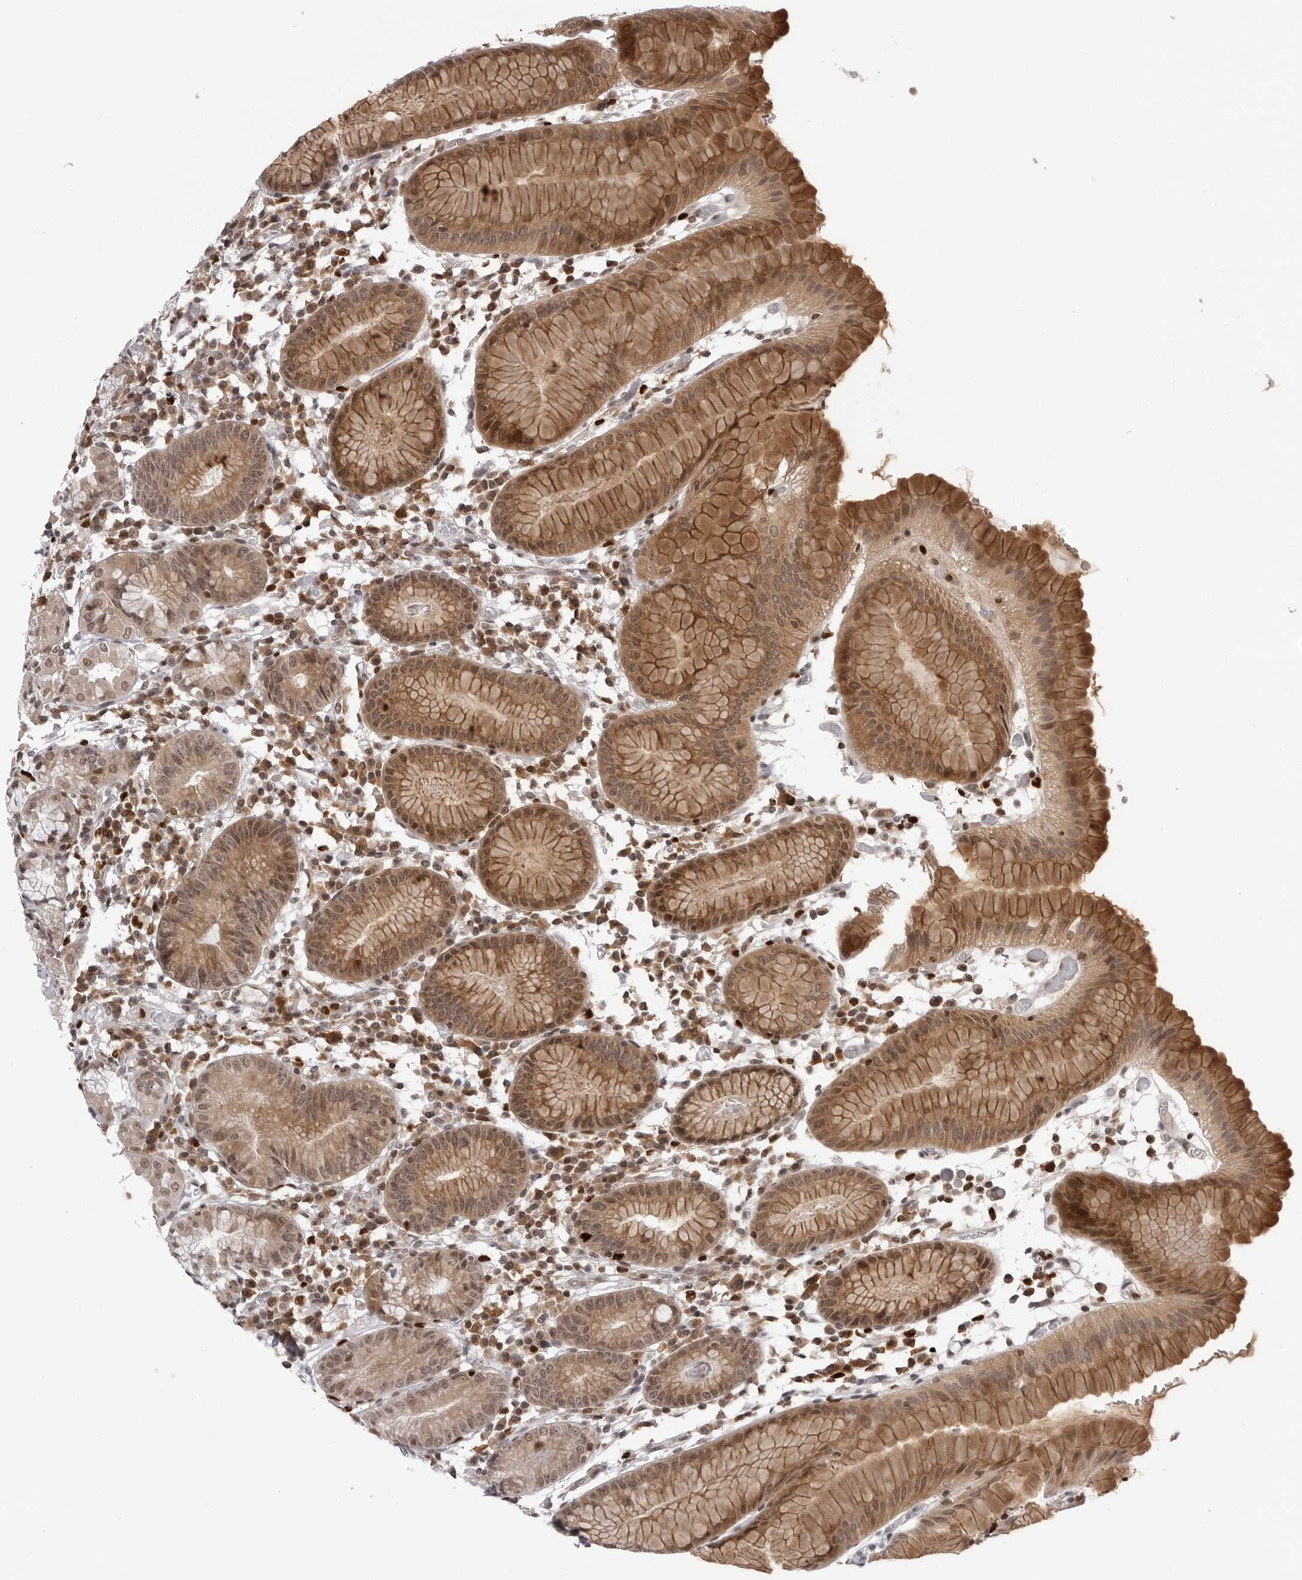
{"staining": {"intensity": "moderate", "quantity": ">75%", "location": "cytoplasmic/membranous,nuclear"}, "tissue": "stomach", "cell_type": "Glandular cells", "image_type": "normal", "snomed": [{"axis": "morphology", "description": "Normal tissue, NOS"}, {"axis": "topography", "description": "Stomach"}, {"axis": "topography", "description": "Stomach, lower"}], "caption": "Immunohistochemistry (IHC) micrograph of unremarkable stomach stained for a protein (brown), which exhibits medium levels of moderate cytoplasmic/membranous,nuclear expression in approximately >75% of glandular cells.", "gene": "PTK2B", "patient": {"sex": "female", "age": 75}}